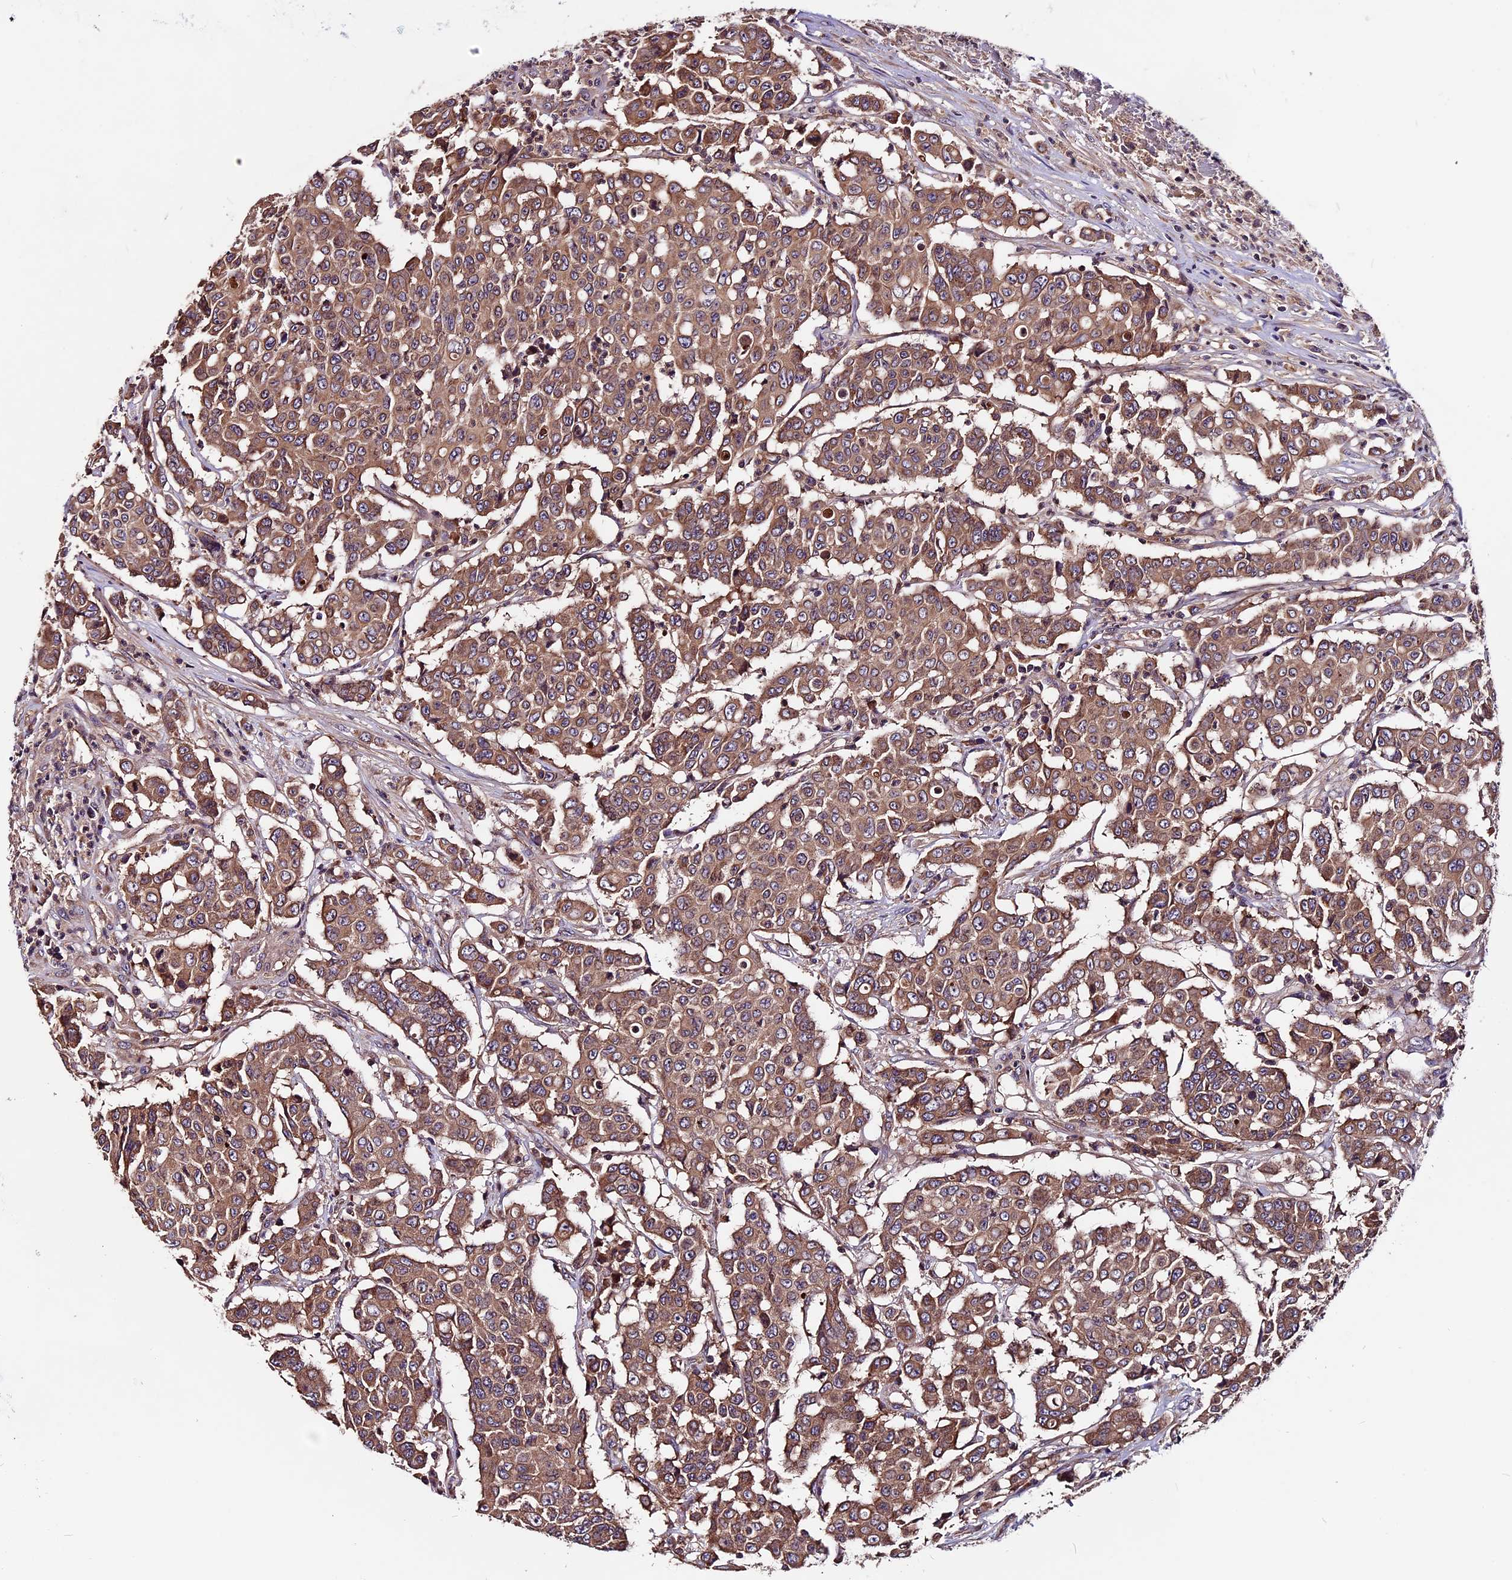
{"staining": {"intensity": "moderate", "quantity": ">75%", "location": "cytoplasmic/membranous"}, "tissue": "colorectal cancer", "cell_type": "Tumor cells", "image_type": "cancer", "snomed": [{"axis": "morphology", "description": "Adenocarcinoma, NOS"}, {"axis": "topography", "description": "Colon"}], "caption": "A histopathology image showing moderate cytoplasmic/membranous staining in approximately >75% of tumor cells in colorectal cancer, as visualized by brown immunohistochemical staining.", "gene": "ZNF598", "patient": {"sex": "male", "age": 51}}